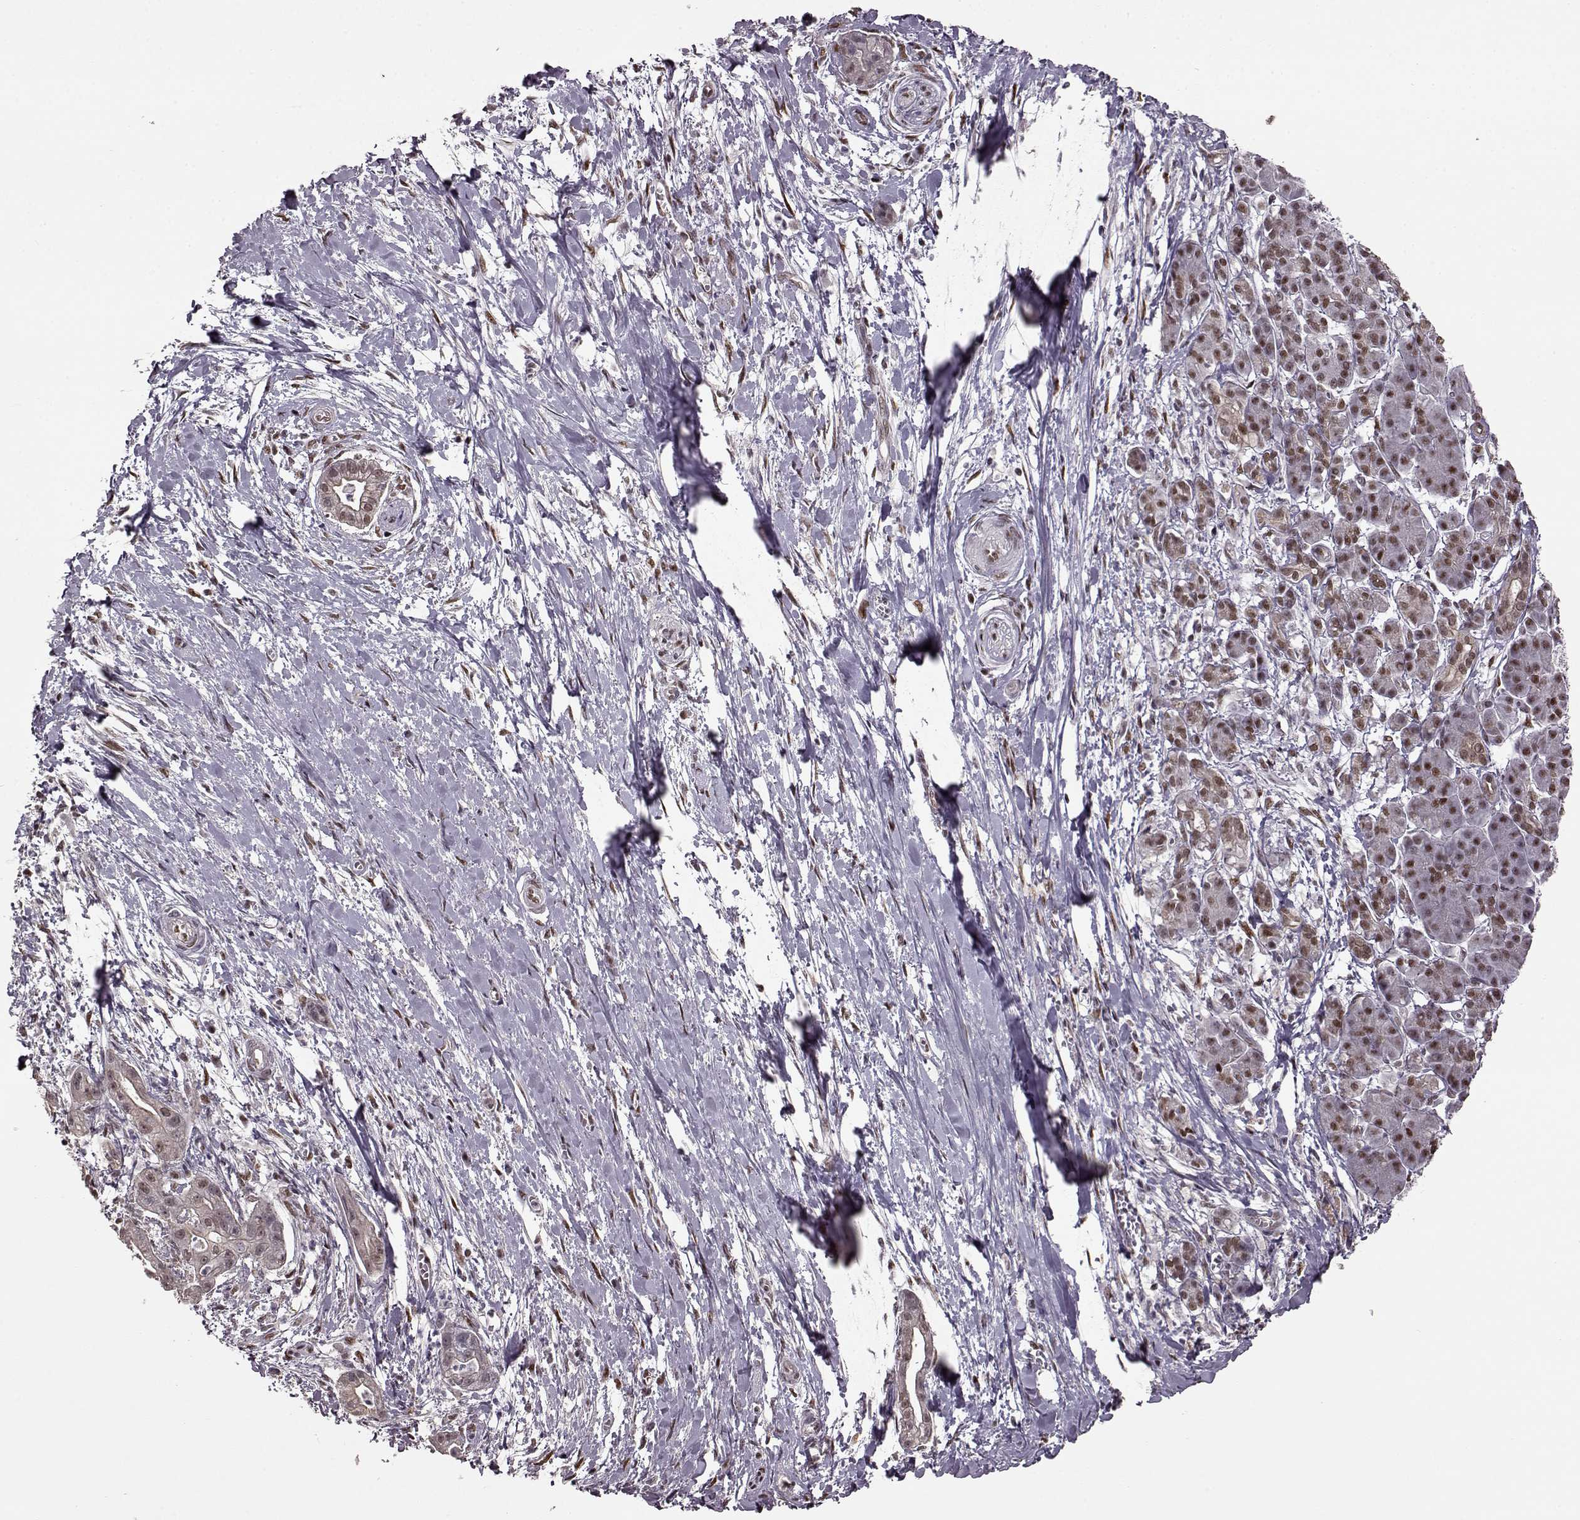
{"staining": {"intensity": "weak", "quantity": "<25%", "location": "nuclear"}, "tissue": "pancreatic cancer", "cell_type": "Tumor cells", "image_type": "cancer", "snomed": [{"axis": "morphology", "description": "Normal tissue, NOS"}, {"axis": "morphology", "description": "Adenocarcinoma, NOS"}, {"axis": "topography", "description": "Lymph node"}, {"axis": "topography", "description": "Pancreas"}], "caption": "Immunohistochemistry (IHC) micrograph of human adenocarcinoma (pancreatic) stained for a protein (brown), which demonstrates no staining in tumor cells.", "gene": "FTO", "patient": {"sex": "female", "age": 58}}